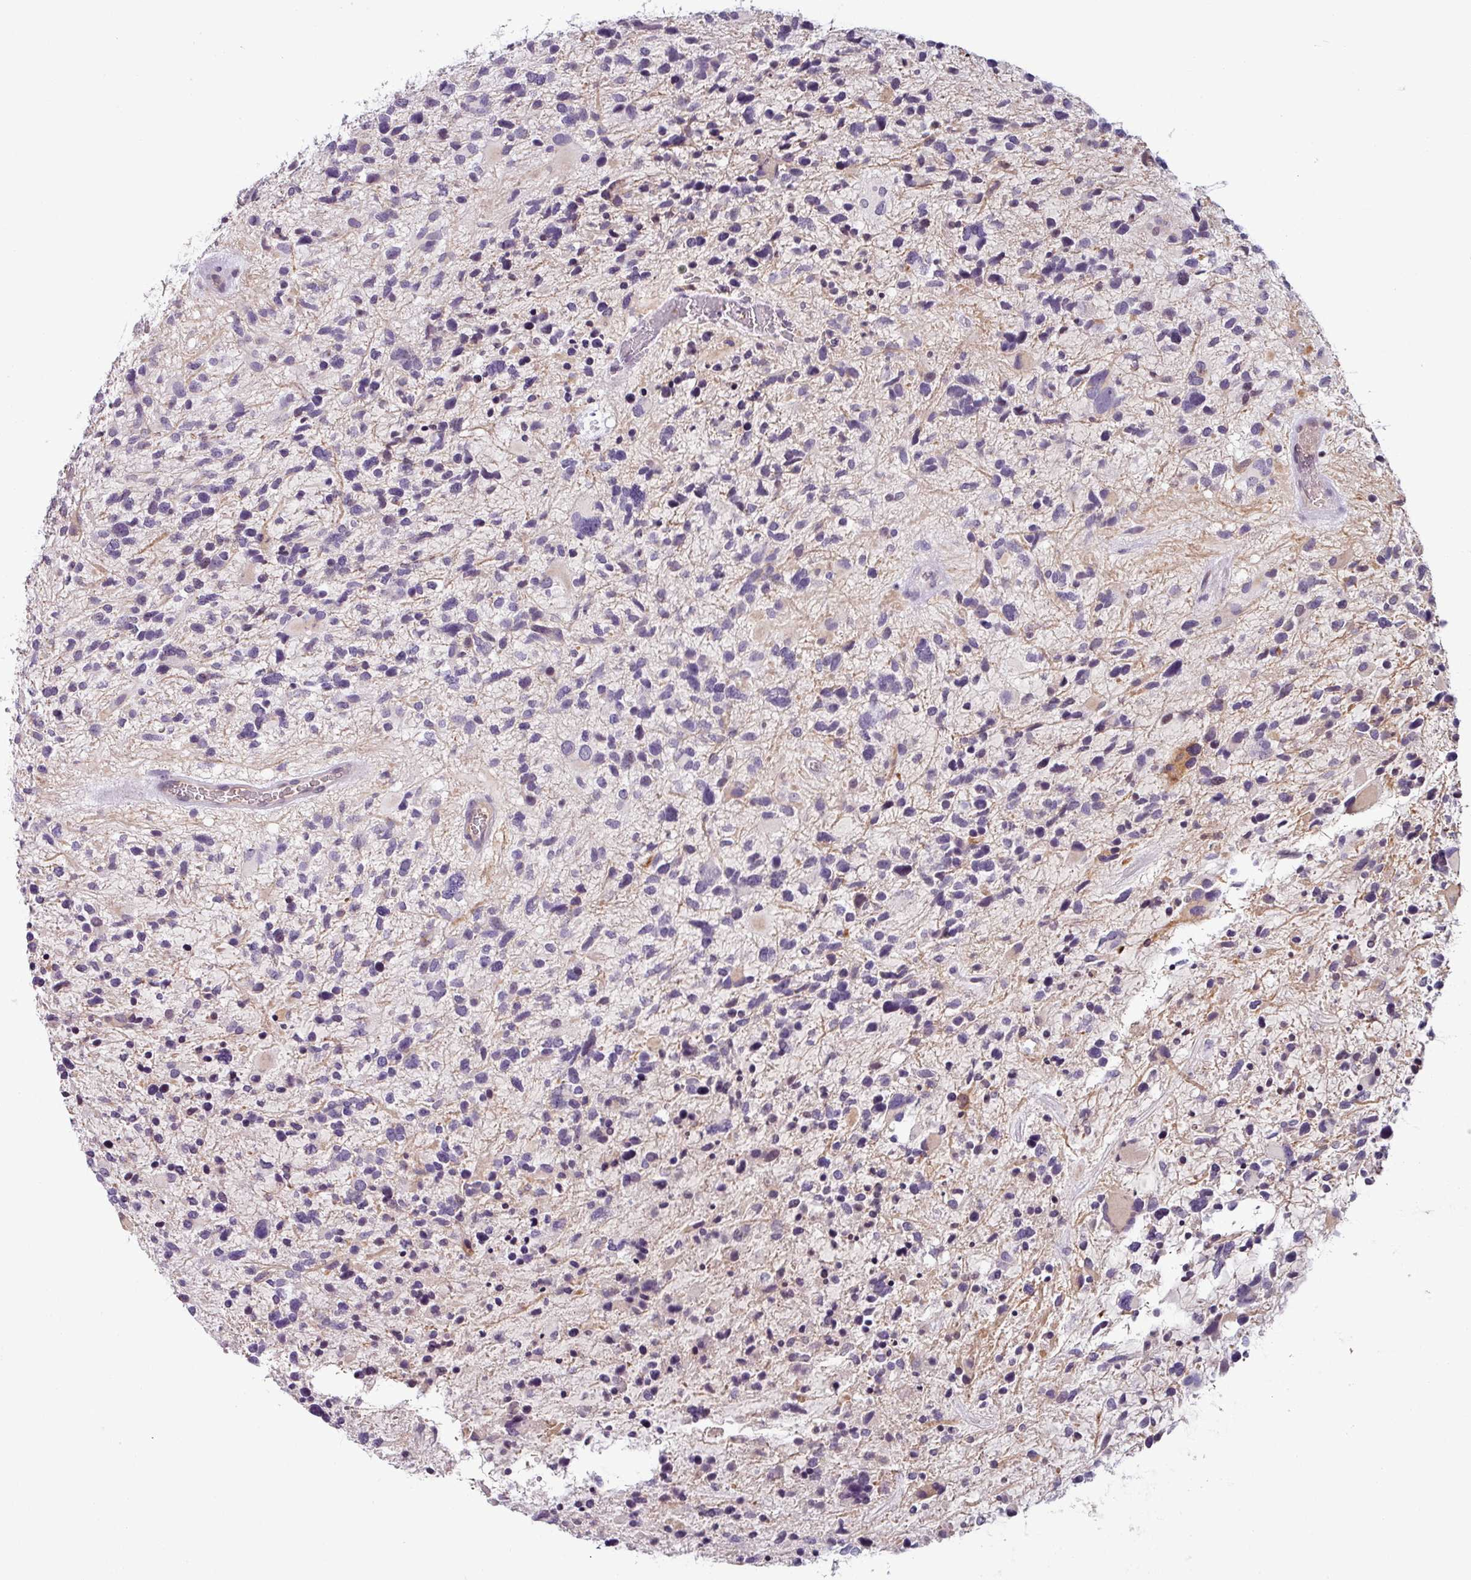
{"staining": {"intensity": "negative", "quantity": "none", "location": "none"}, "tissue": "glioma", "cell_type": "Tumor cells", "image_type": "cancer", "snomed": [{"axis": "morphology", "description": "Glioma, malignant, High grade"}, {"axis": "topography", "description": "Brain"}], "caption": "DAB (3,3'-diaminobenzidine) immunohistochemical staining of high-grade glioma (malignant) exhibits no significant expression in tumor cells.", "gene": "SLC5A10", "patient": {"sex": "female", "age": 11}}